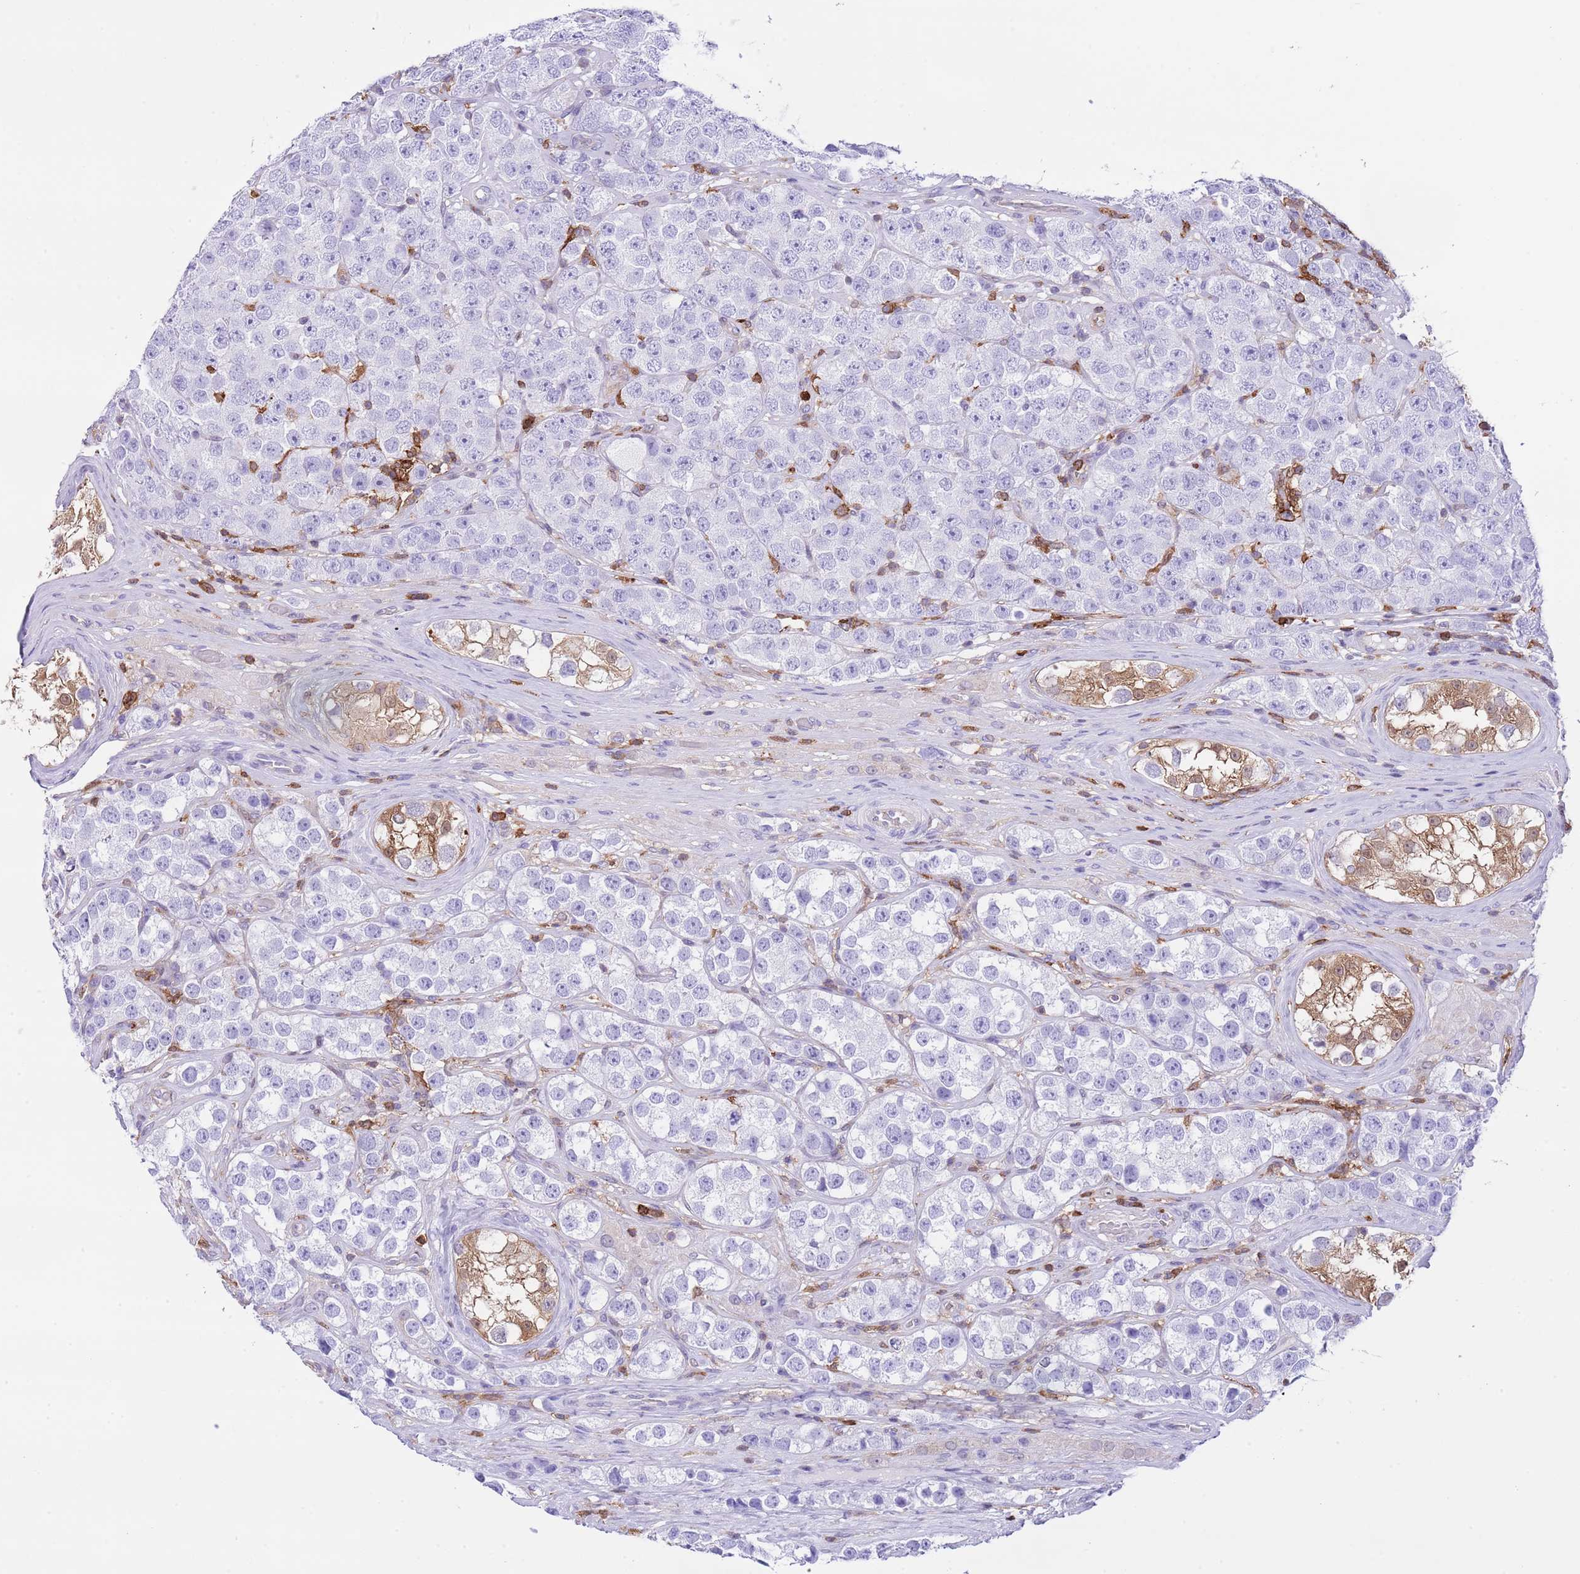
{"staining": {"intensity": "negative", "quantity": "none", "location": "none"}, "tissue": "testis cancer", "cell_type": "Tumor cells", "image_type": "cancer", "snomed": [{"axis": "morphology", "description": "Seminoma, NOS"}, {"axis": "topography", "description": "Testis"}], "caption": "This photomicrograph is of testis cancer stained with immunohistochemistry (IHC) to label a protein in brown with the nuclei are counter-stained blue. There is no positivity in tumor cells.", "gene": "EFHD2", "patient": {"sex": "male", "age": 28}}